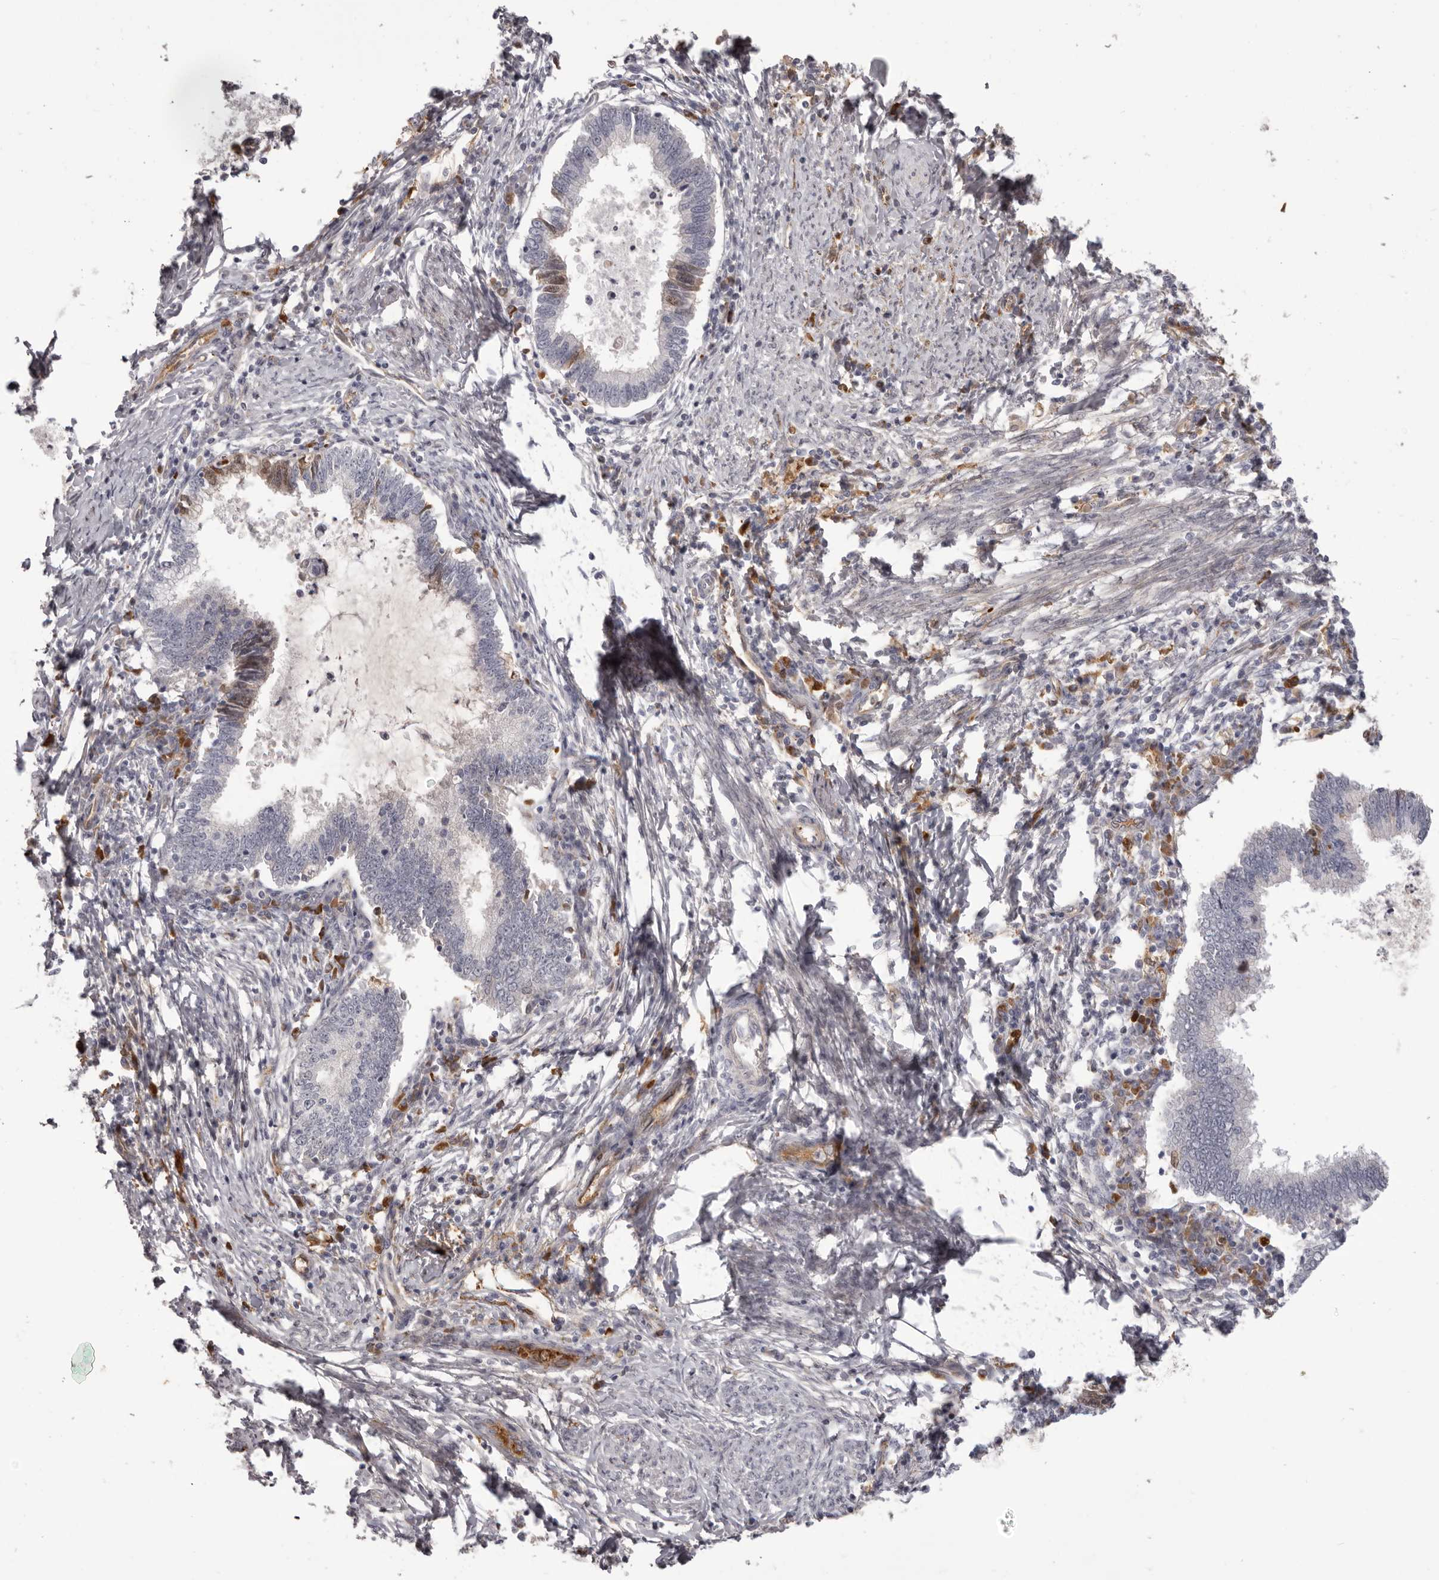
{"staining": {"intensity": "weak", "quantity": "<25%", "location": "cytoplasmic/membranous"}, "tissue": "cervical cancer", "cell_type": "Tumor cells", "image_type": "cancer", "snomed": [{"axis": "morphology", "description": "Adenocarcinoma, NOS"}, {"axis": "topography", "description": "Cervix"}], "caption": "Immunohistochemistry image of cervical cancer (adenocarcinoma) stained for a protein (brown), which exhibits no staining in tumor cells.", "gene": "OTUD3", "patient": {"sex": "female", "age": 36}}